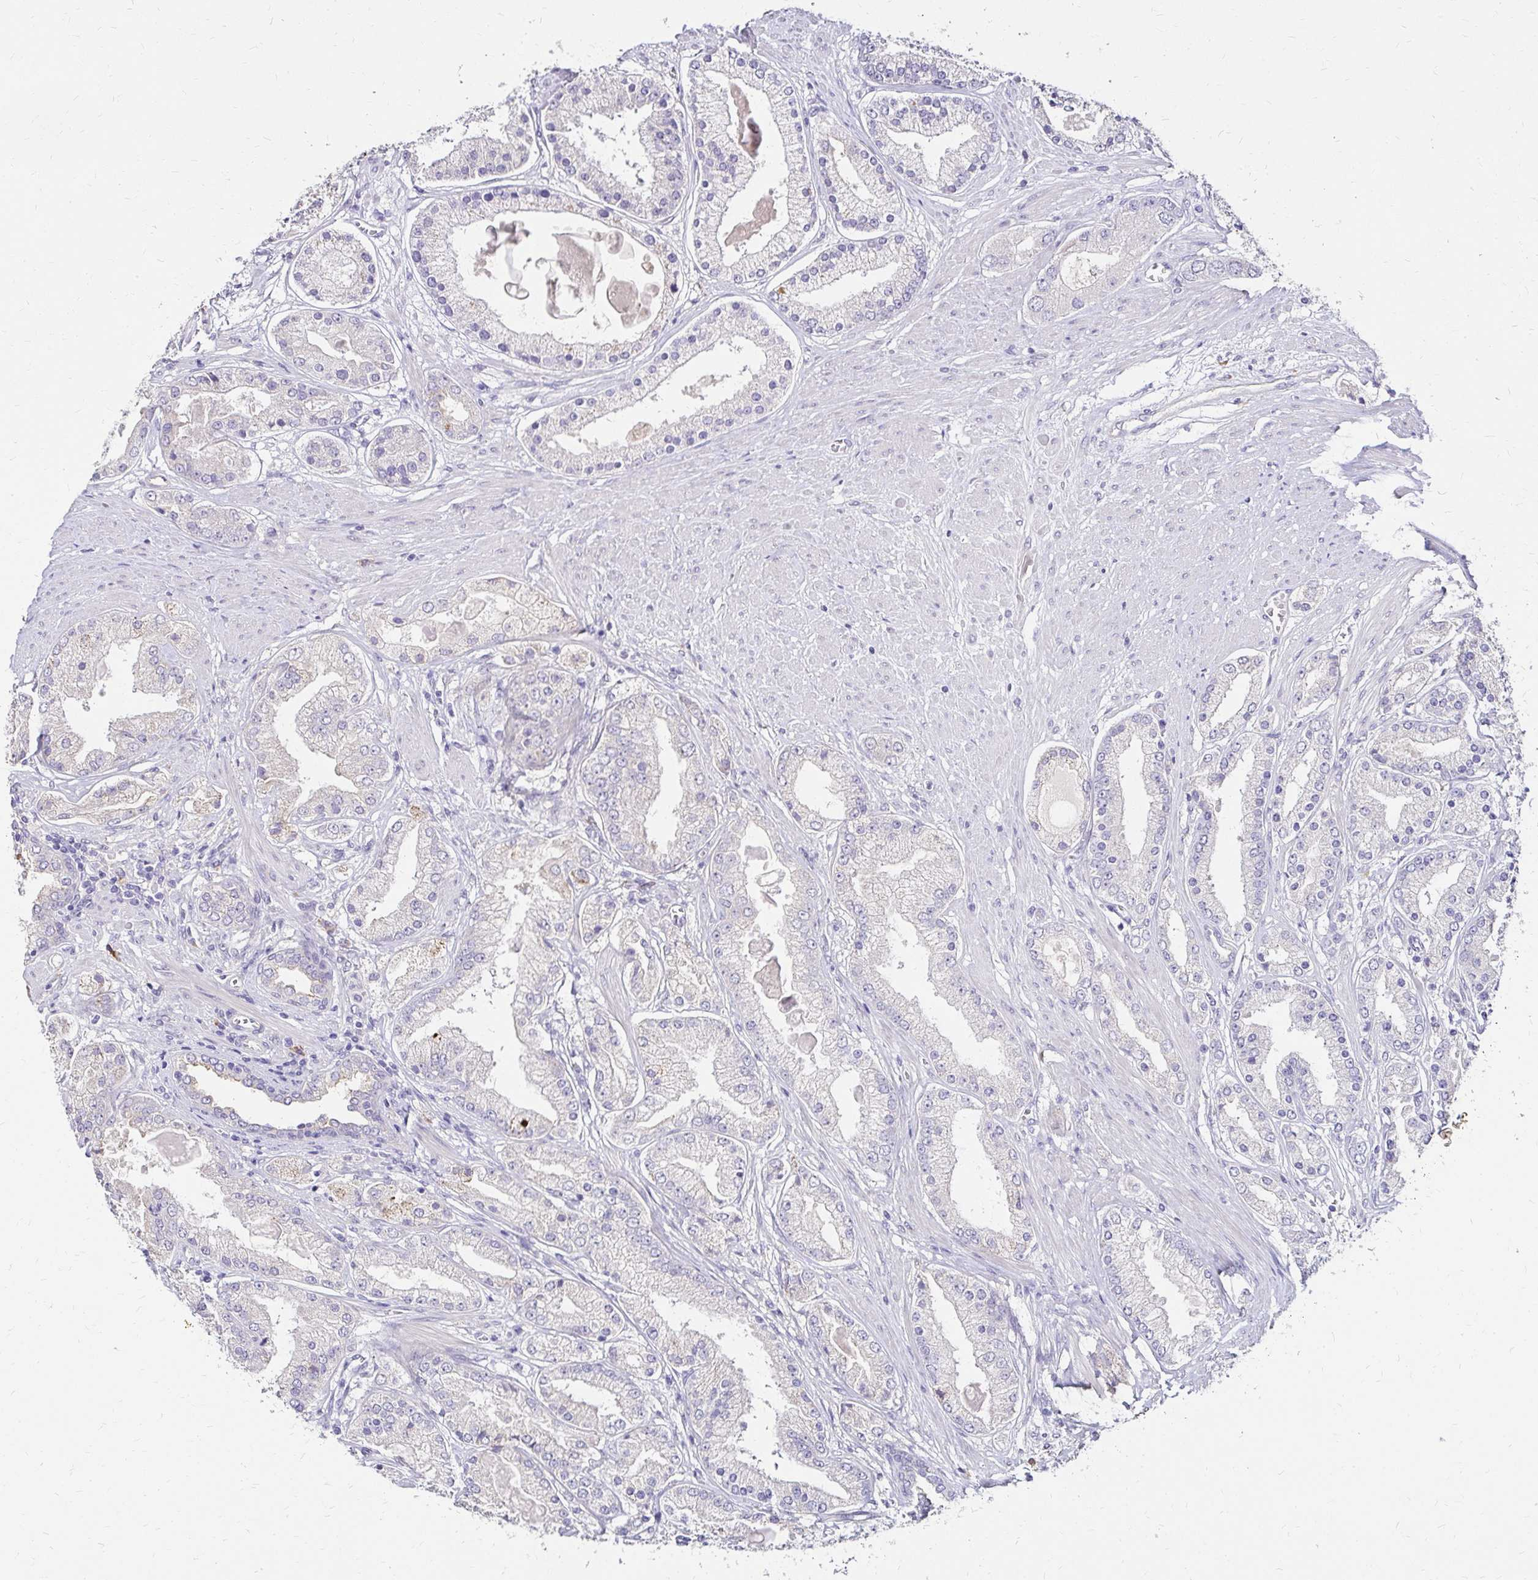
{"staining": {"intensity": "negative", "quantity": "none", "location": "none"}, "tissue": "prostate cancer", "cell_type": "Tumor cells", "image_type": "cancer", "snomed": [{"axis": "morphology", "description": "Adenocarcinoma, High grade"}, {"axis": "topography", "description": "Prostate"}], "caption": "Immunohistochemical staining of human prostate cancer (adenocarcinoma (high-grade)) shows no significant positivity in tumor cells.", "gene": "PRIMA1", "patient": {"sex": "male", "age": 67}}